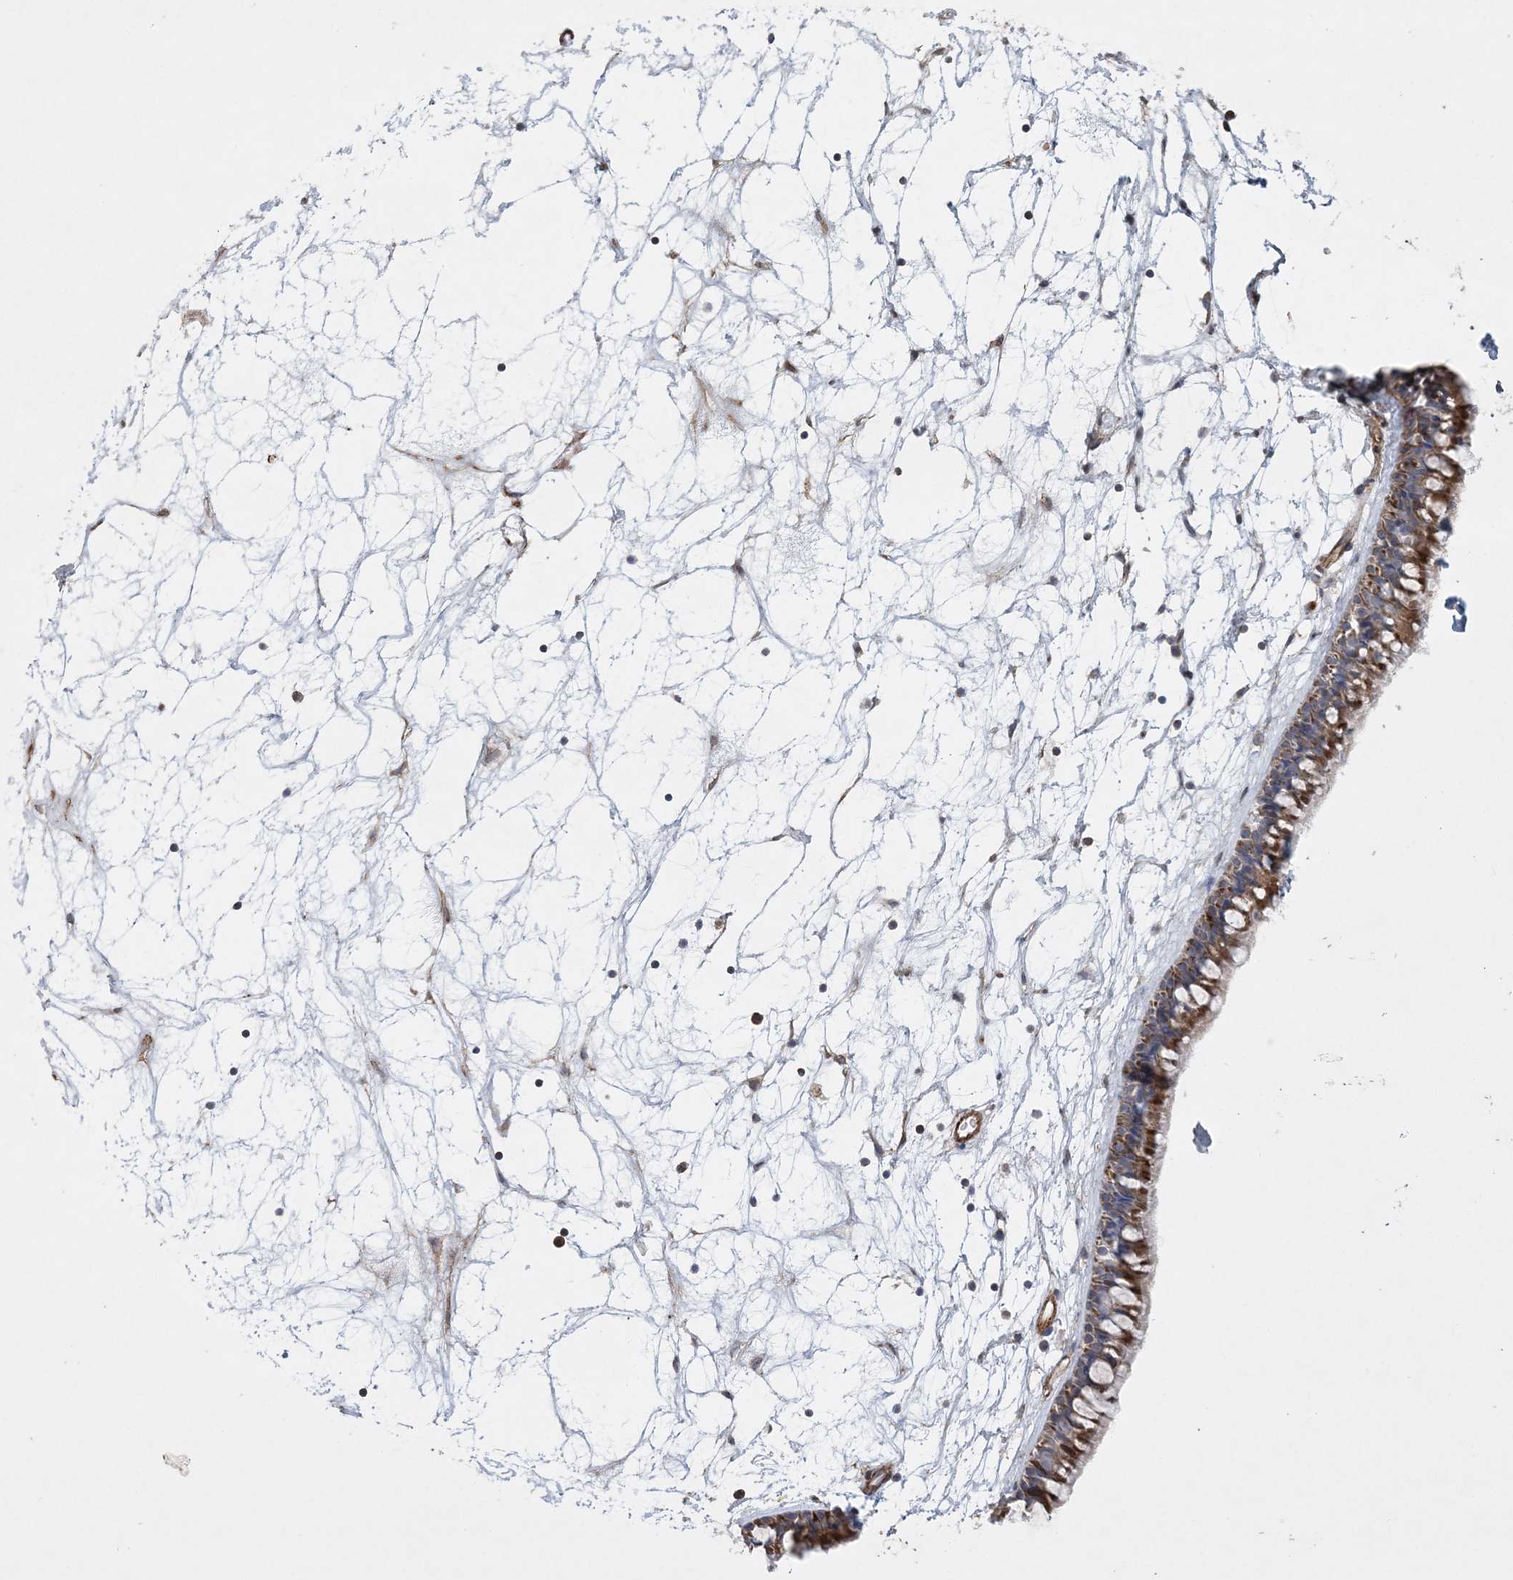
{"staining": {"intensity": "moderate", "quantity": ">75%", "location": "cytoplasmic/membranous"}, "tissue": "nasopharynx", "cell_type": "Respiratory epithelial cells", "image_type": "normal", "snomed": [{"axis": "morphology", "description": "Normal tissue, NOS"}, {"axis": "topography", "description": "Nasopharynx"}], "caption": "Respiratory epithelial cells display medium levels of moderate cytoplasmic/membranous expression in approximately >75% of cells in unremarkable nasopharynx.", "gene": "ARSJ", "patient": {"sex": "male", "age": 64}}